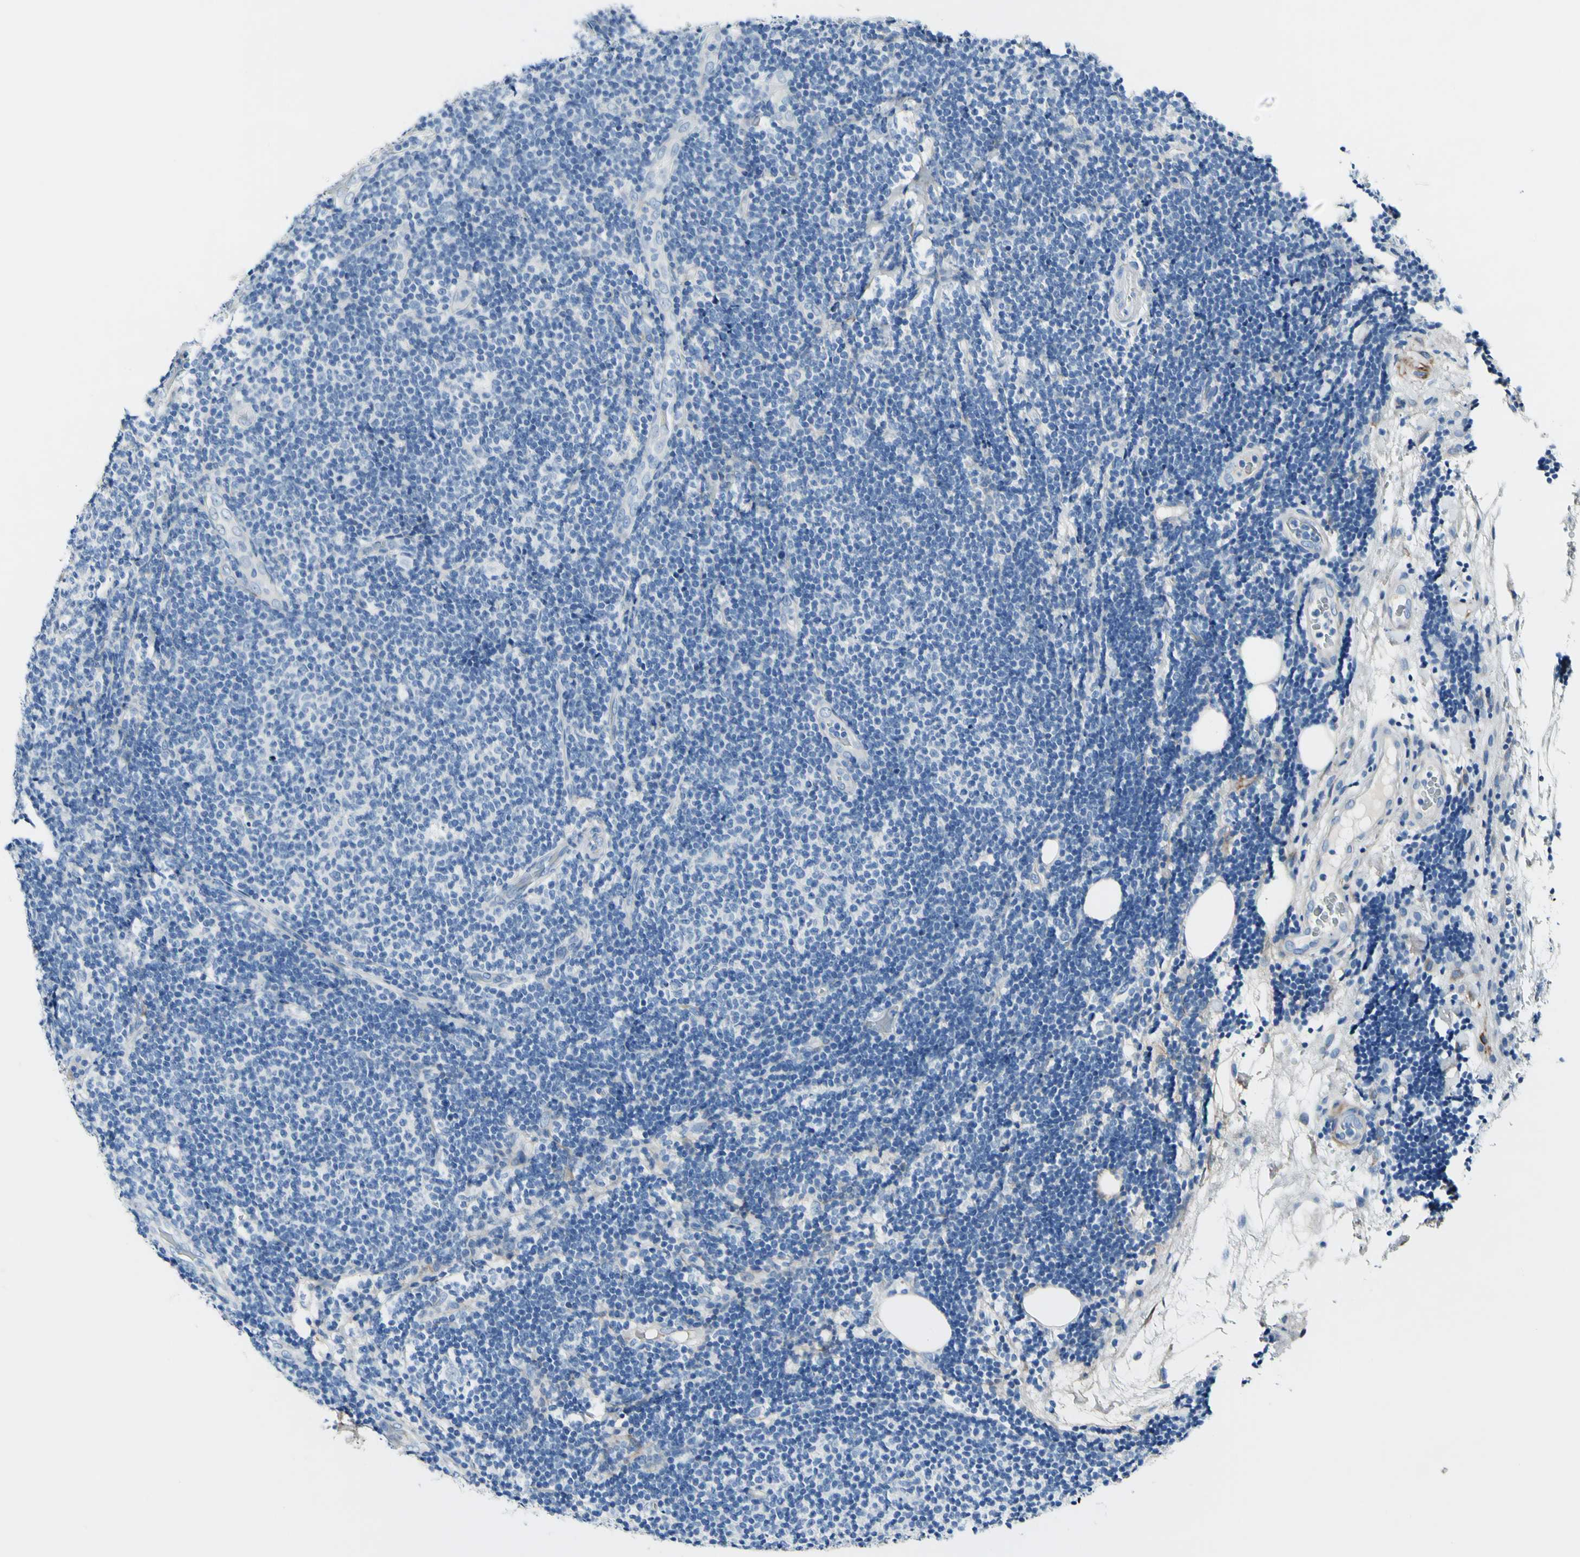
{"staining": {"intensity": "negative", "quantity": "none", "location": "none"}, "tissue": "lymphoma", "cell_type": "Tumor cells", "image_type": "cancer", "snomed": [{"axis": "morphology", "description": "Malignant lymphoma, non-Hodgkin's type, Low grade"}, {"axis": "topography", "description": "Lymph node"}], "caption": "DAB immunohistochemical staining of human low-grade malignant lymphoma, non-Hodgkin's type demonstrates no significant positivity in tumor cells.", "gene": "COL6A3", "patient": {"sex": "male", "age": 83}}